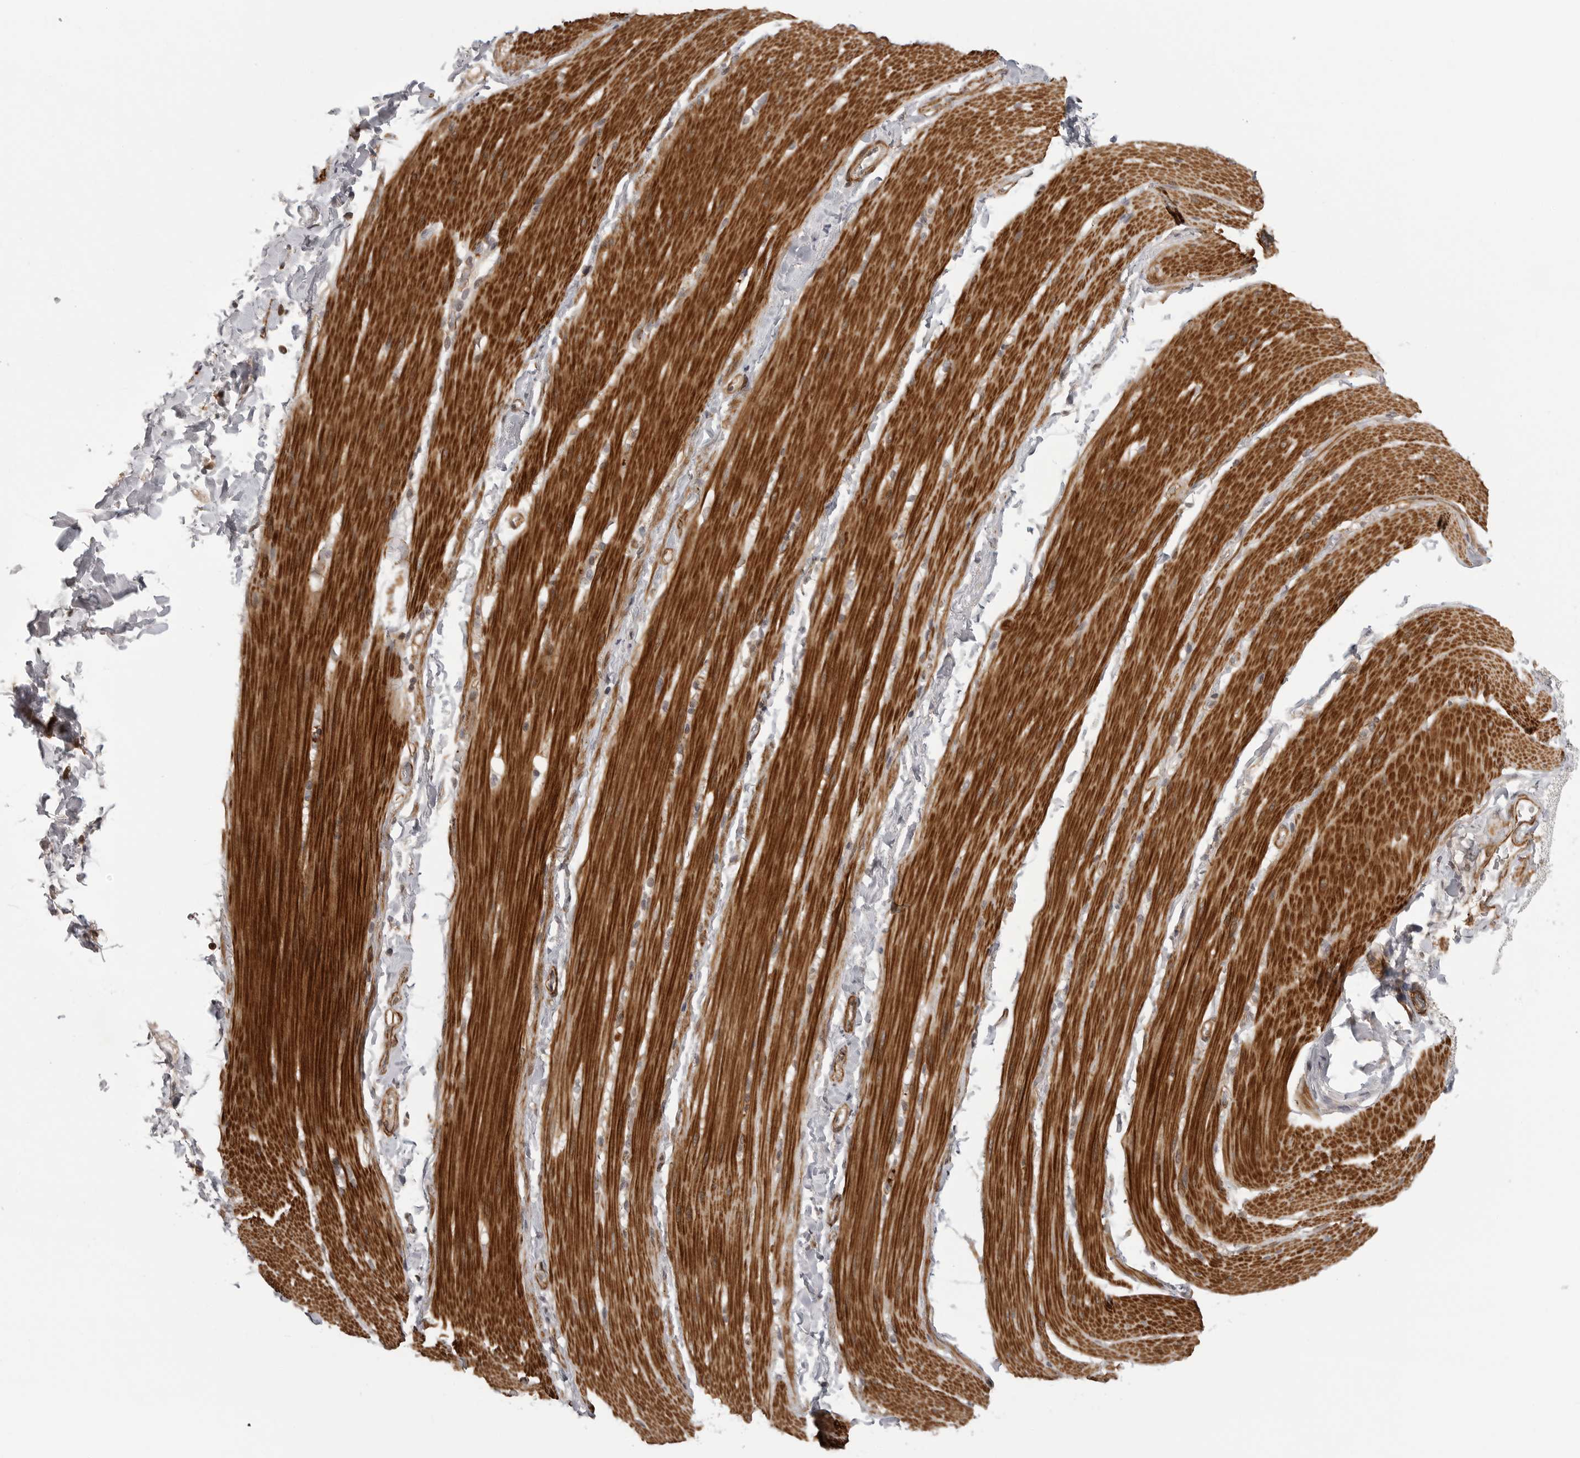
{"staining": {"intensity": "strong", "quantity": ">75%", "location": "cytoplasmic/membranous"}, "tissue": "smooth muscle", "cell_type": "Smooth muscle cells", "image_type": "normal", "snomed": [{"axis": "morphology", "description": "Normal tissue, NOS"}, {"axis": "topography", "description": "Smooth muscle"}, {"axis": "topography", "description": "Small intestine"}], "caption": "Smooth muscle cells display high levels of strong cytoplasmic/membranous staining in about >75% of cells in benign smooth muscle.", "gene": "TUT4", "patient": {"sex": "female", "age": 84}}